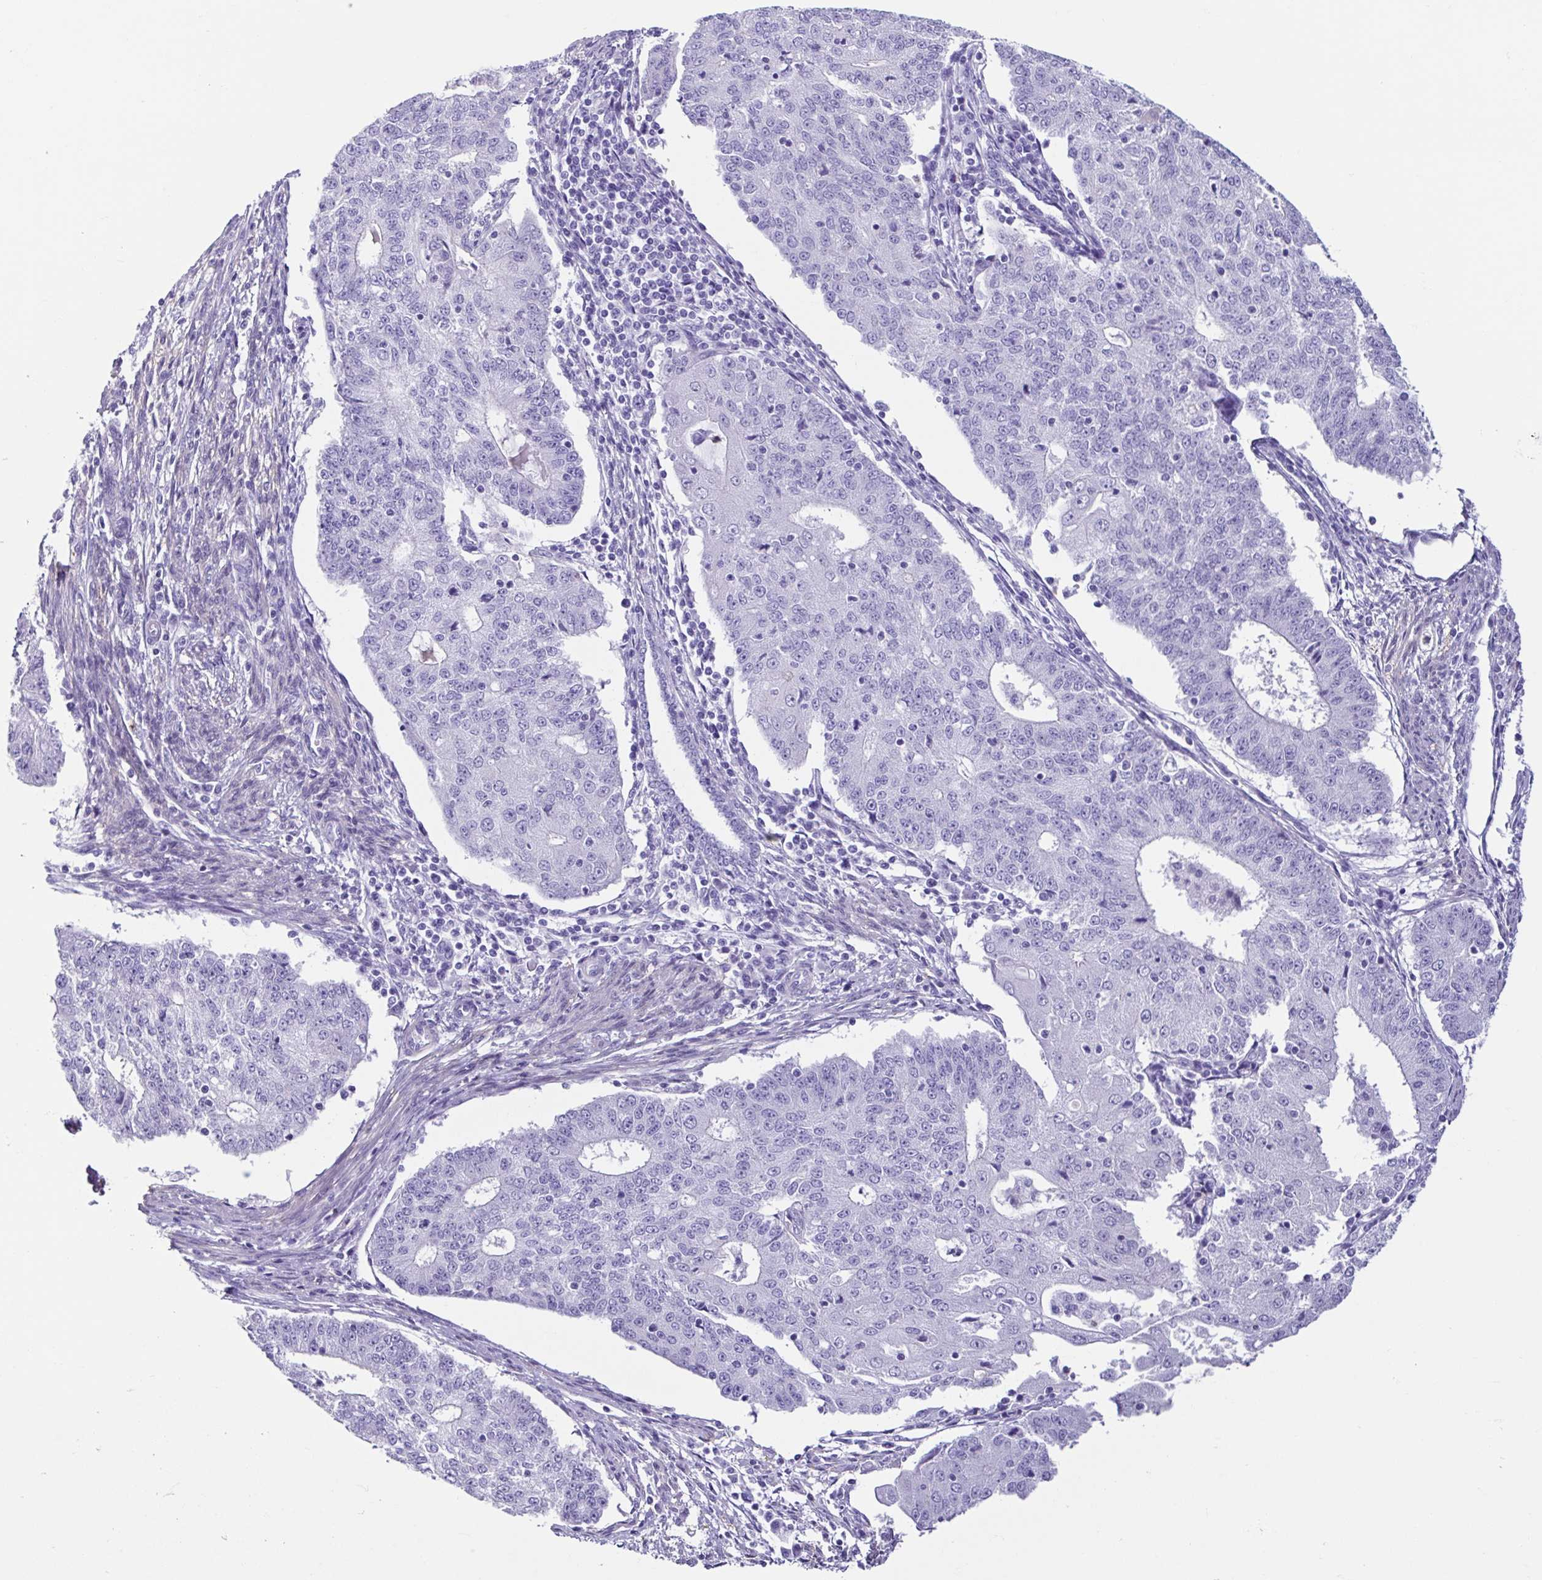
{"staining": {"intensity": "negative", "quantity": "none", "location": "none"}, "tissue": "endometrial cancer", "cell_type": "Tumor cells", "image_type": "cancer", "snomed": [{"axis": "morphology", "description": "Adenocarcinoma, NOS"}, {"axis": "topography", "description": "Endometrium"}], "caption": "A photomicrograph of endometrial cancer stained for a protein demonstrates no brown staining in tumor cells.", "gene": "CYP11B1", "patient": {"sex": "female", "age": 56}}